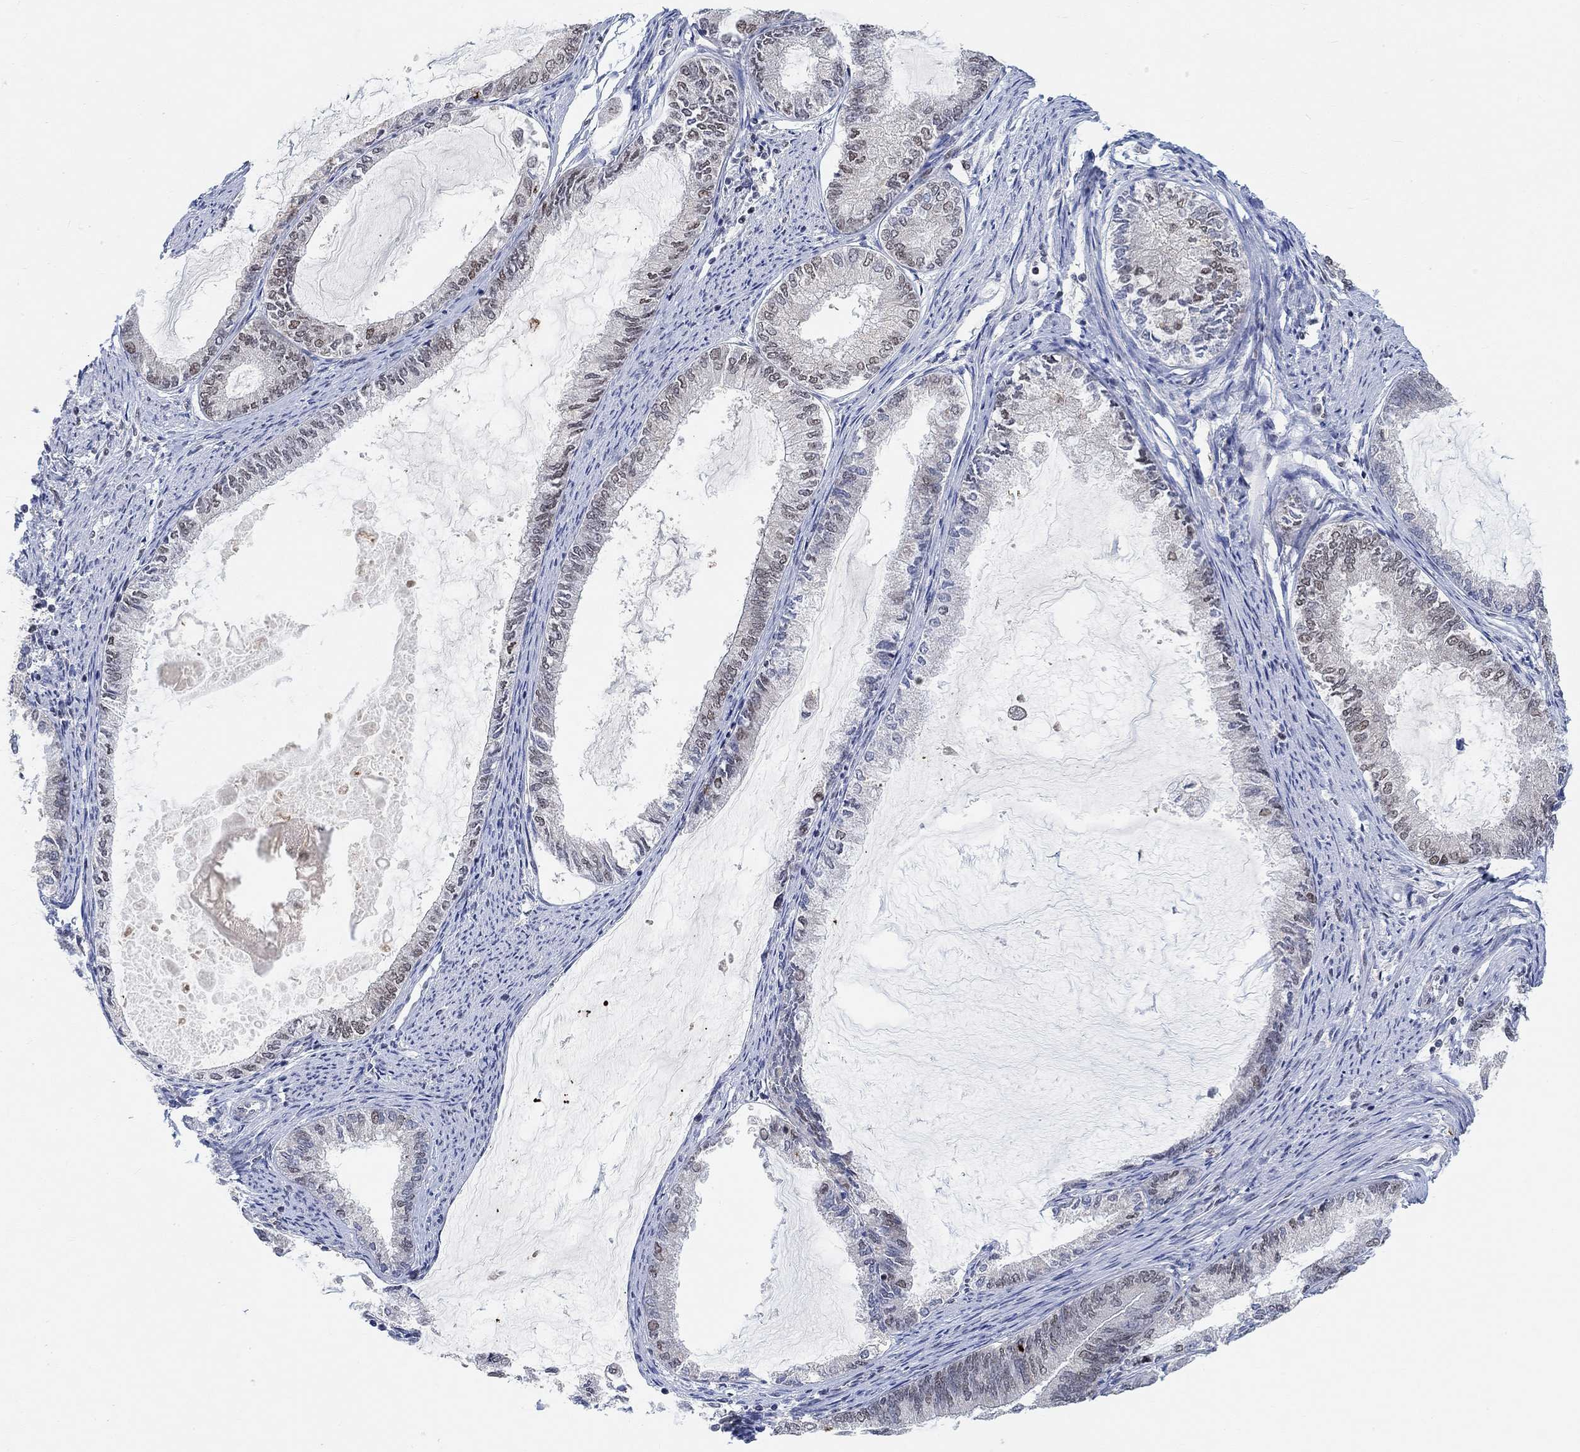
{"staining": {"intensity": "moderate", "quantity": "<25%", "location": "nuclear"}, "tissue": "endometrial cancer", "cell_type": "Tumor cells", "image_type": "cancer", "snomed": [{"axis": "morphology", "description": "Adenocarcinoma, NOS"}, {"axis": "topography", "description": "Endometrium"}], "caption": "Brown immunohistochemical staining in endometrial cancer (adenocarcinoma) demonstrates moderate nuclear staining in approximately <25% of tumor cells.", "gene": "THAP8", "patient": {"sex": "female", "age": 86}}